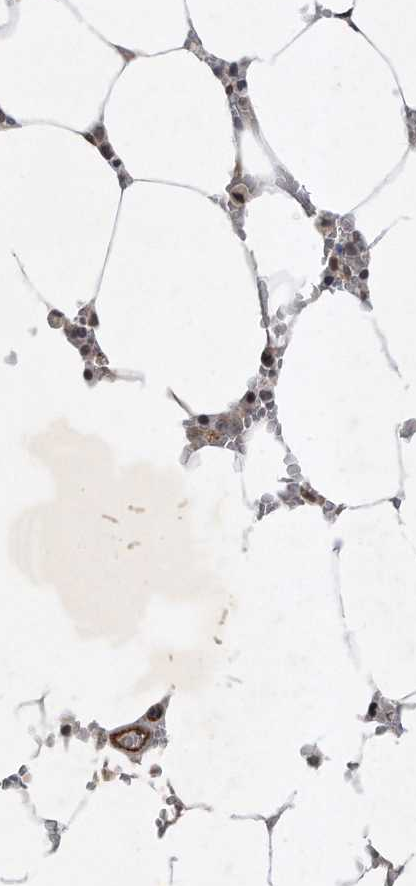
{"staining": {"intensity": "negative", "quantity": "none", "location": "none"}, "tissue": "bone marrow", "cell_type": "Hematopoietic cells", "image_type": "normal", "snomed": [{"axis": "morphology", "description": "Normal tissue, NOS"}, {"axis": "topography", "description": "Bone marrow"}], "caption": "Immunohistochemistry of benign bone marrow exhibits no staining in hematopoietic cells.", "gene": "TP53INP1", "patient": {"sex": "male", "age": 70}}